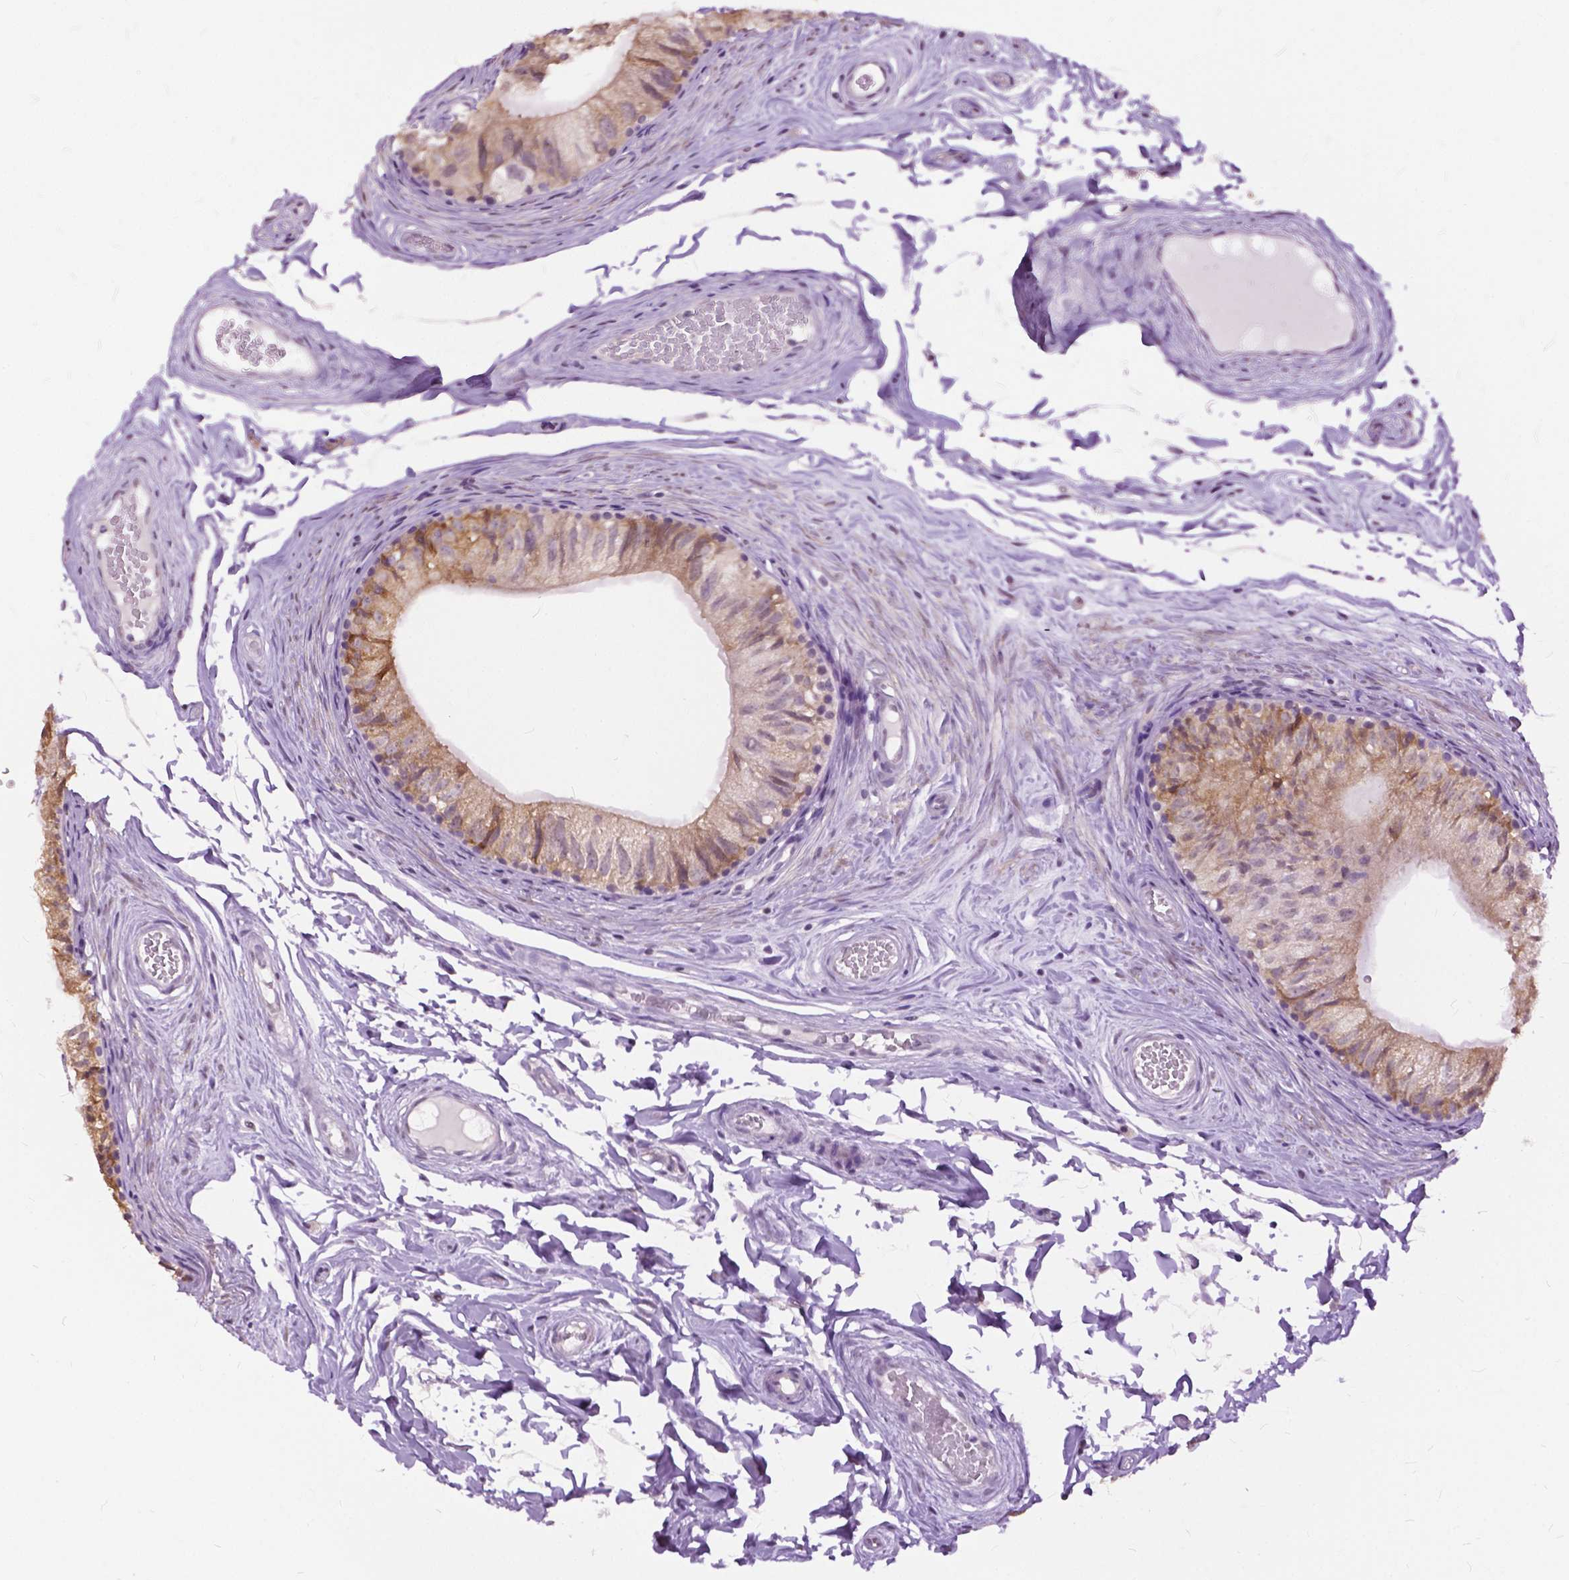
{"staining": {"intensity": "weak", "quantity": "<25%", "location": "cytoplasmic/membranous"}, "tissue": "epididymis", "cell_type": "Glandular cells", "image_type": "normal", "snomed": [{"axis": "morphology", "description": "Normal tissue, NOS"}, {"axis": "topography", "description": "Epididymis"}], "caption": "IHC of normal human epididymis shows no positivity in glandular cells.", "gene": "GPR37L1", "patient": {"sex": "male", "age": 45}}